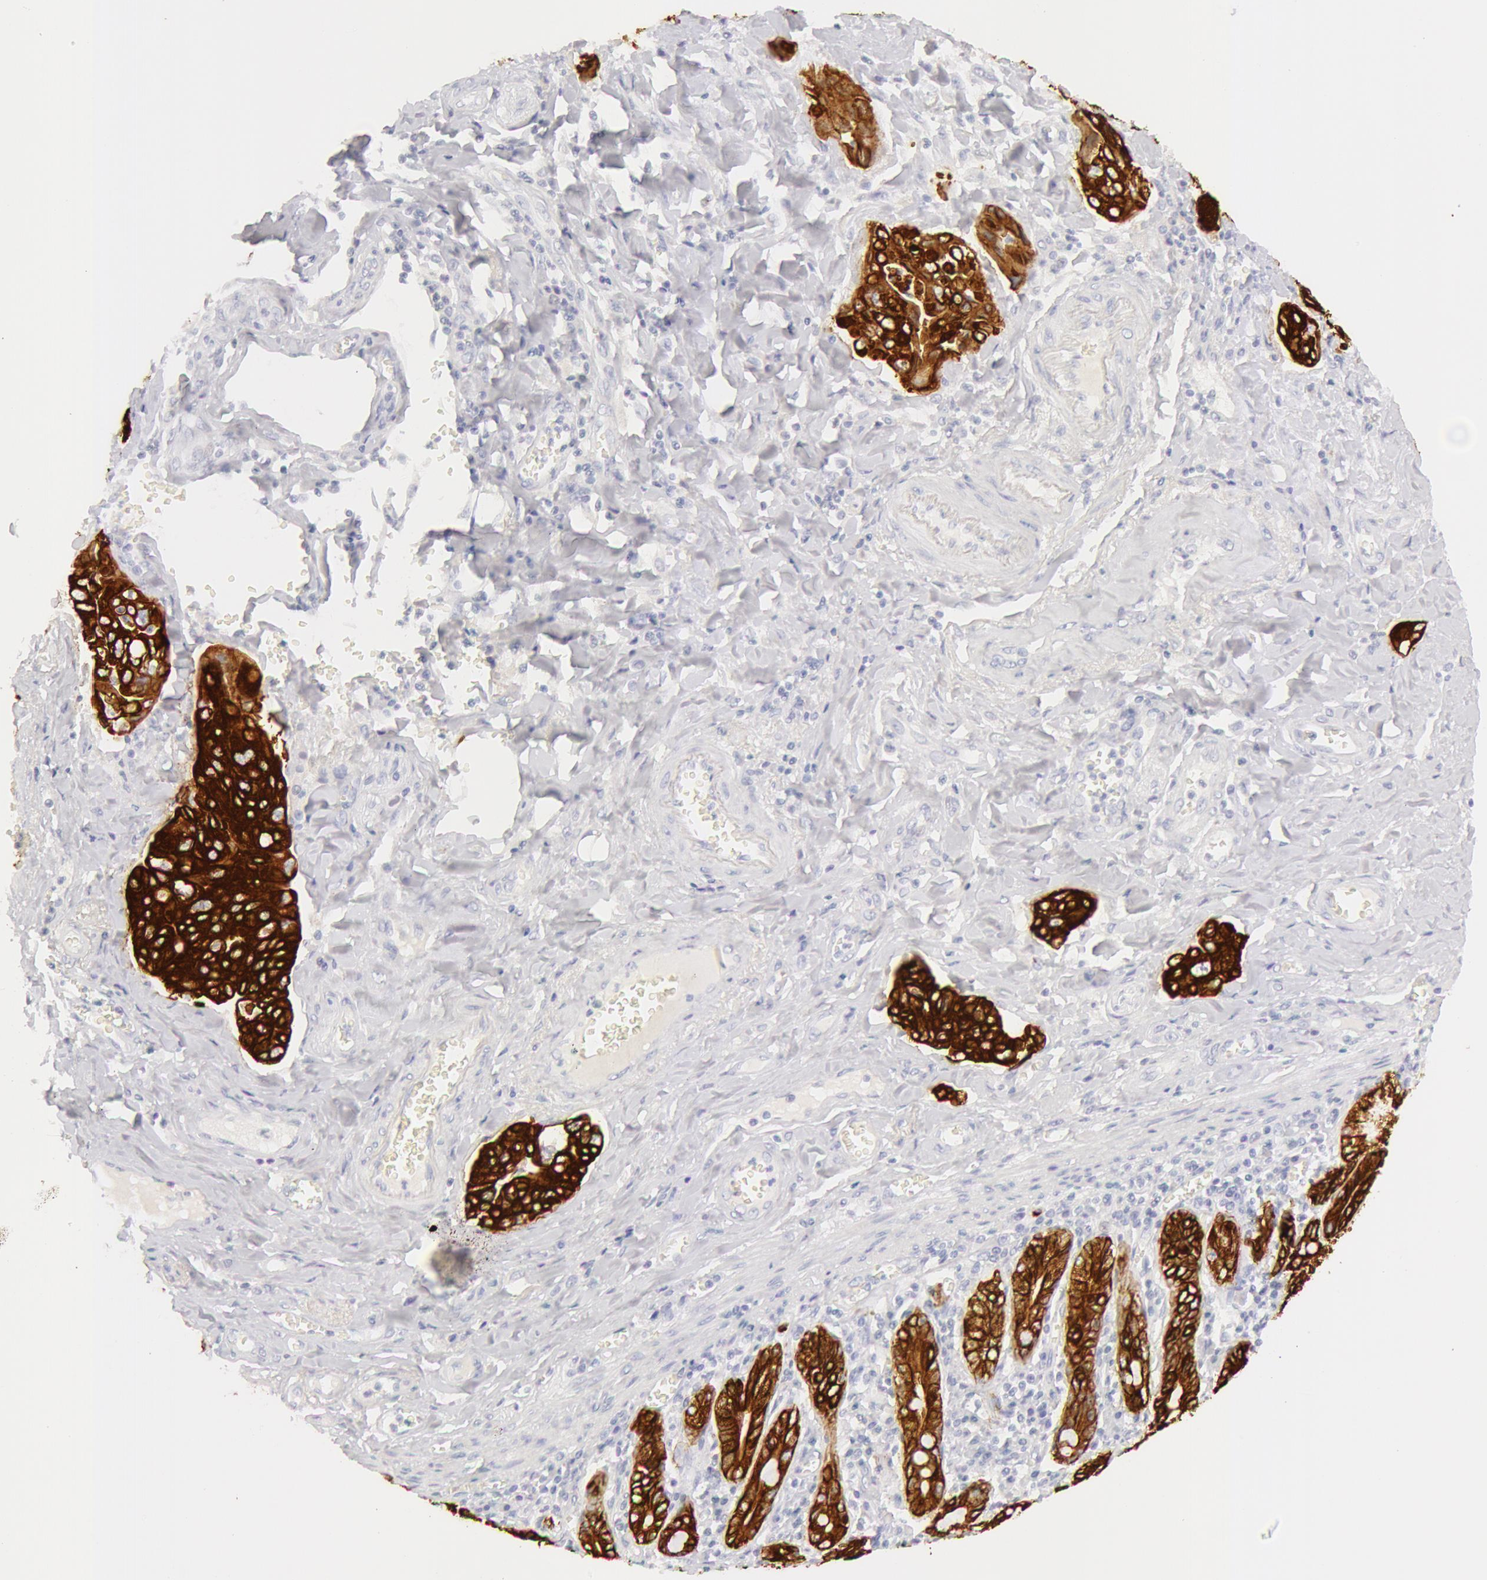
{"staining": {"intensity": "strong", "quantity": ">75%", "location": "cytoplasmic/membranous"}, "tissue": "pancreatic cancer", "cell_type": "Tumor cells", "image_type": "cancer", "snomed": [{"axis": "morphology", "description": "Adenocarcinoma, NOS"}, {"axis": "topography", "description": "Pancreas"}], "caption": "IHC of human pancreatic cancer shows high levels of strong cytoplasmic/membranous positivity in approximately >75% of tumor cells. (DAB (3,3'-diaminobenzidine) IHC, brown staining for protein, blue staining for nuclei).", "gene": "KRT8", "patient": {"sex": "male", "age": 77}}